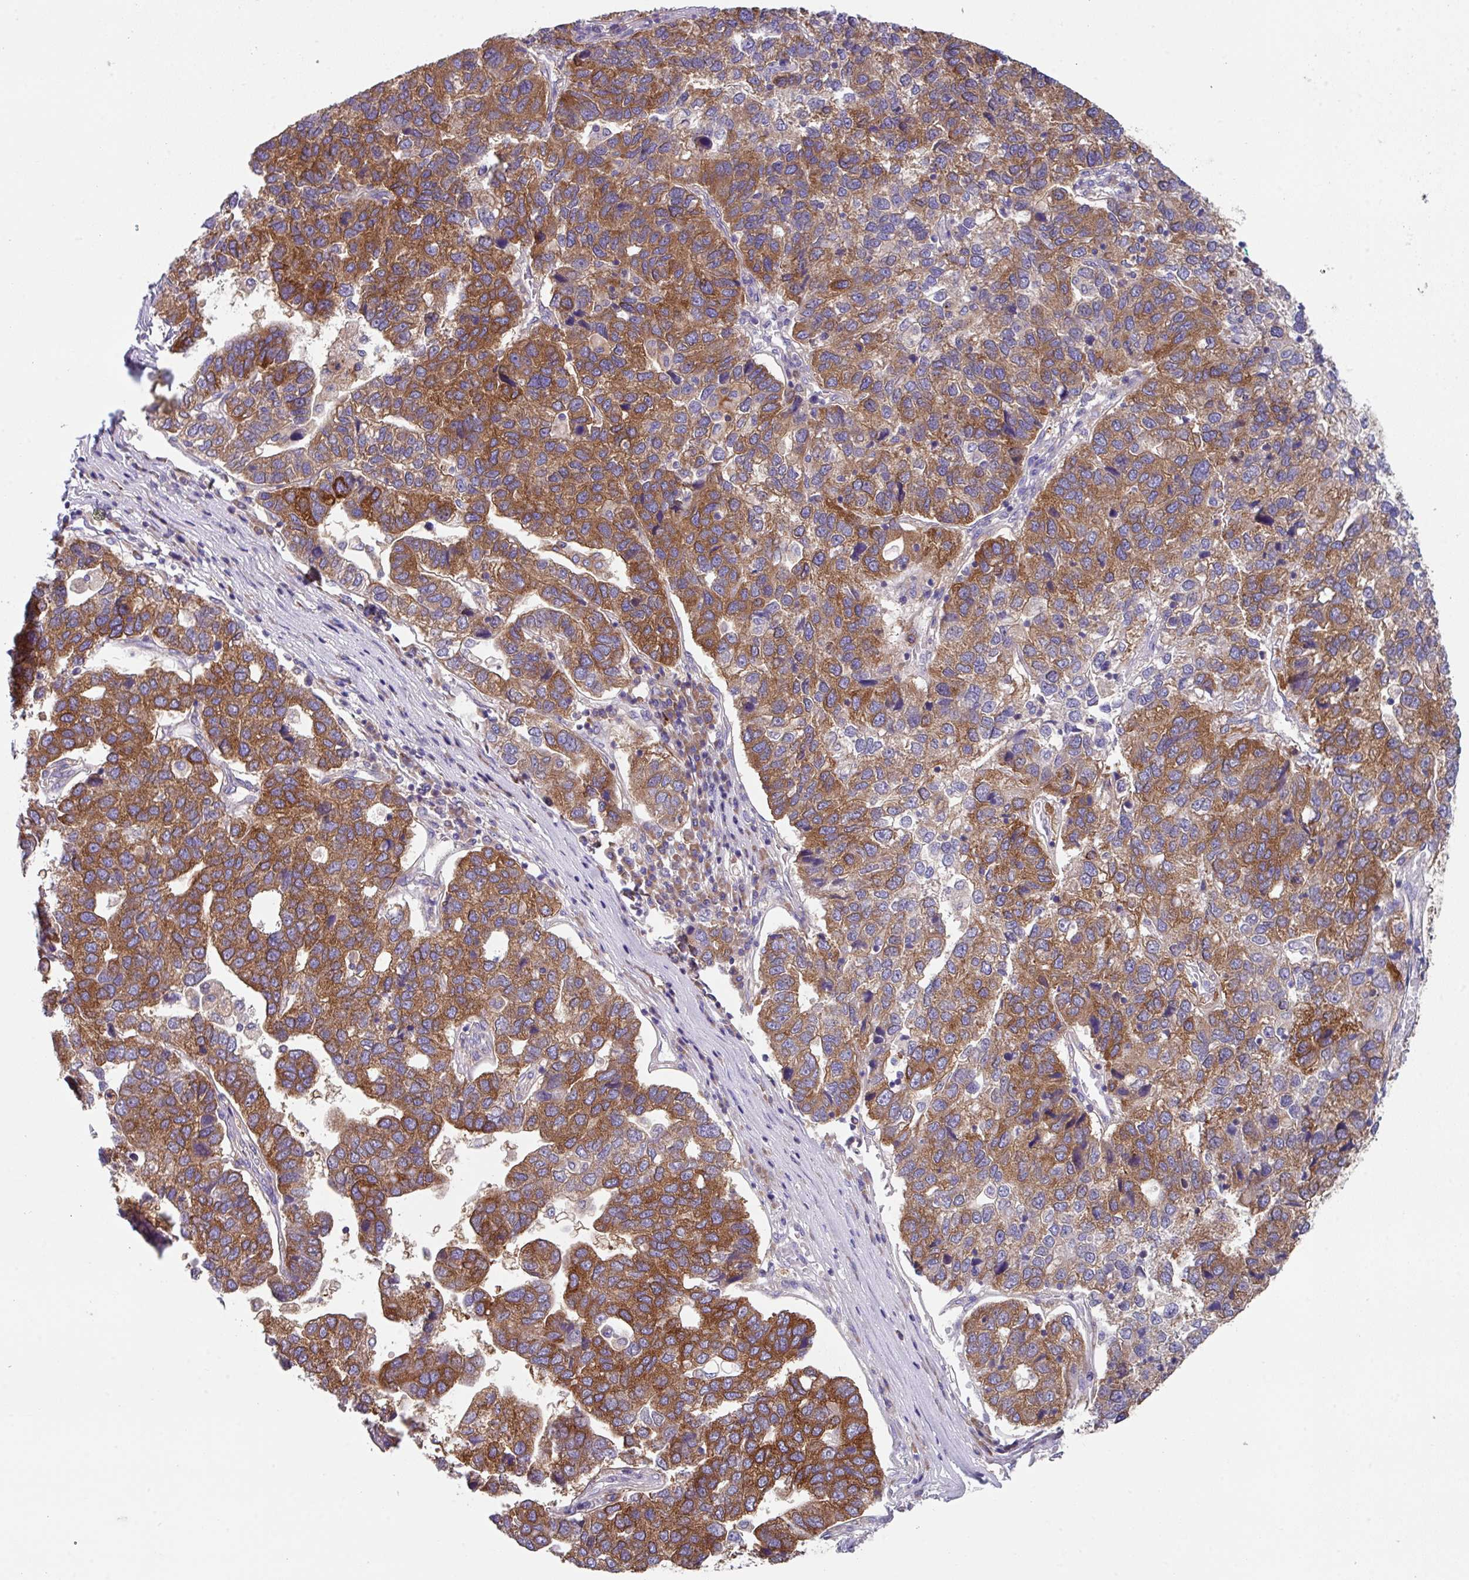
{"staining": {"intensity": "strong", "quantity": ">75%", "location": "cytoplasmic/membranous"}, "tissue": "pancreatic cancer", "cell_type": "Tumor cells", "image_type": "cancer", "snomed": [{"axis": "morphology", "description": "Adenocarcinoma, NOS"}, {"axis": "topography", "description": "Pancreas"}], "caption": "Brown immunohistochemical staining in human pancreatic cancer (adenocarcinoma) reveals strong cytoplasmic/membranous expression in about >75% of tumor cells.", "gene": "EIF4B", "patient": {"sex": "female", "age": 61}}